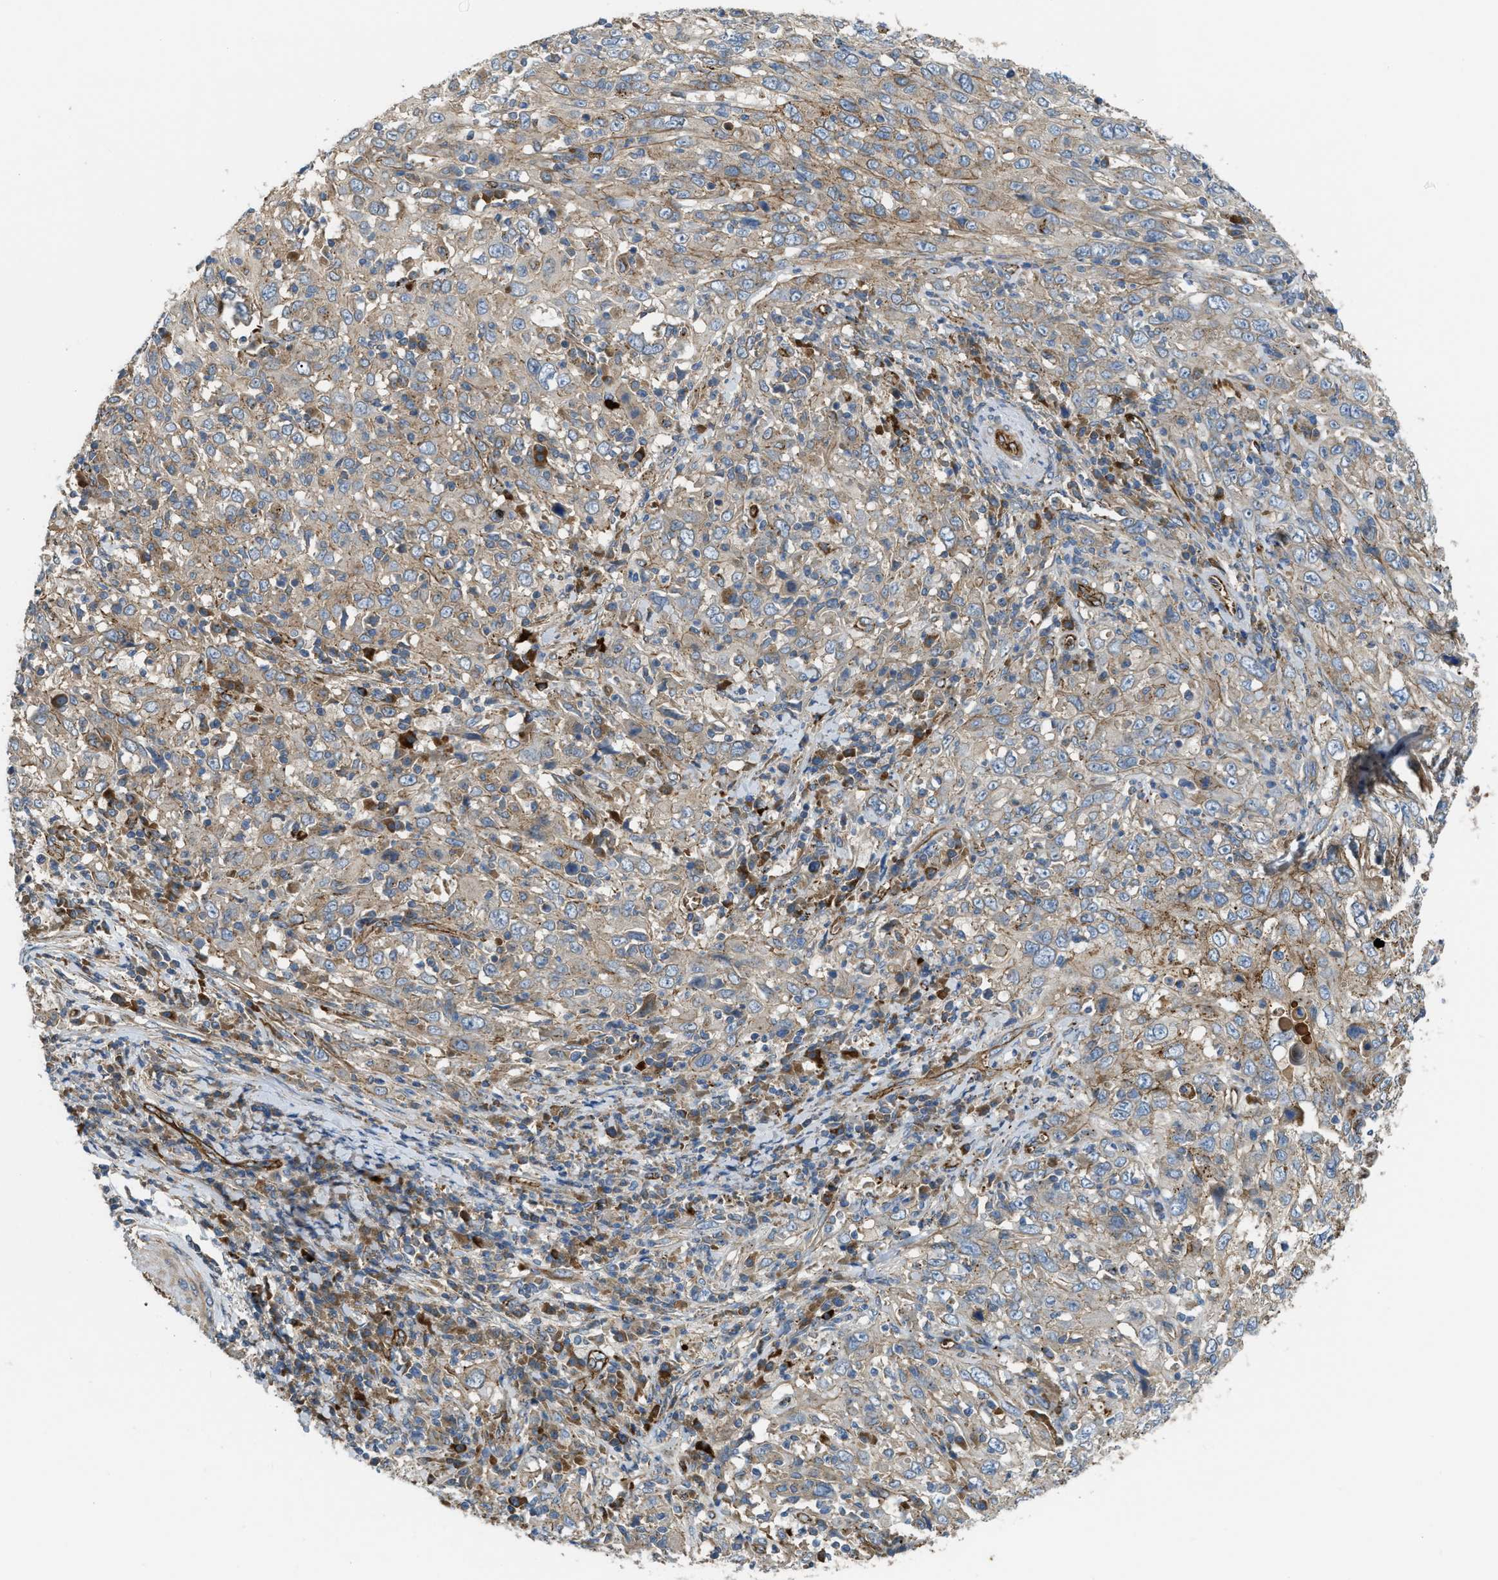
{"staining": {"intensity": "weak", "quantity": "25%-75%", "location": "cytoplasmic/membranous"}, "tissue": "cervical cancer", "cell_type": "Tumor cells", "image_type": "cancer", "snomed": [{"axis": "morphology", "description": "Squamous cell carcinoma, NOS"}, {"axis": "topography", "description": "Cervix"}], "caption": "Squamous cell carcinoma (cervical) was stained to show a protein in brown. There is low levels of weak cytoplasmic/membranous staining in about 25%-75% of tumor cells.", "gene": "ERC1", "patient": {"sex": "female", "age": 46}}